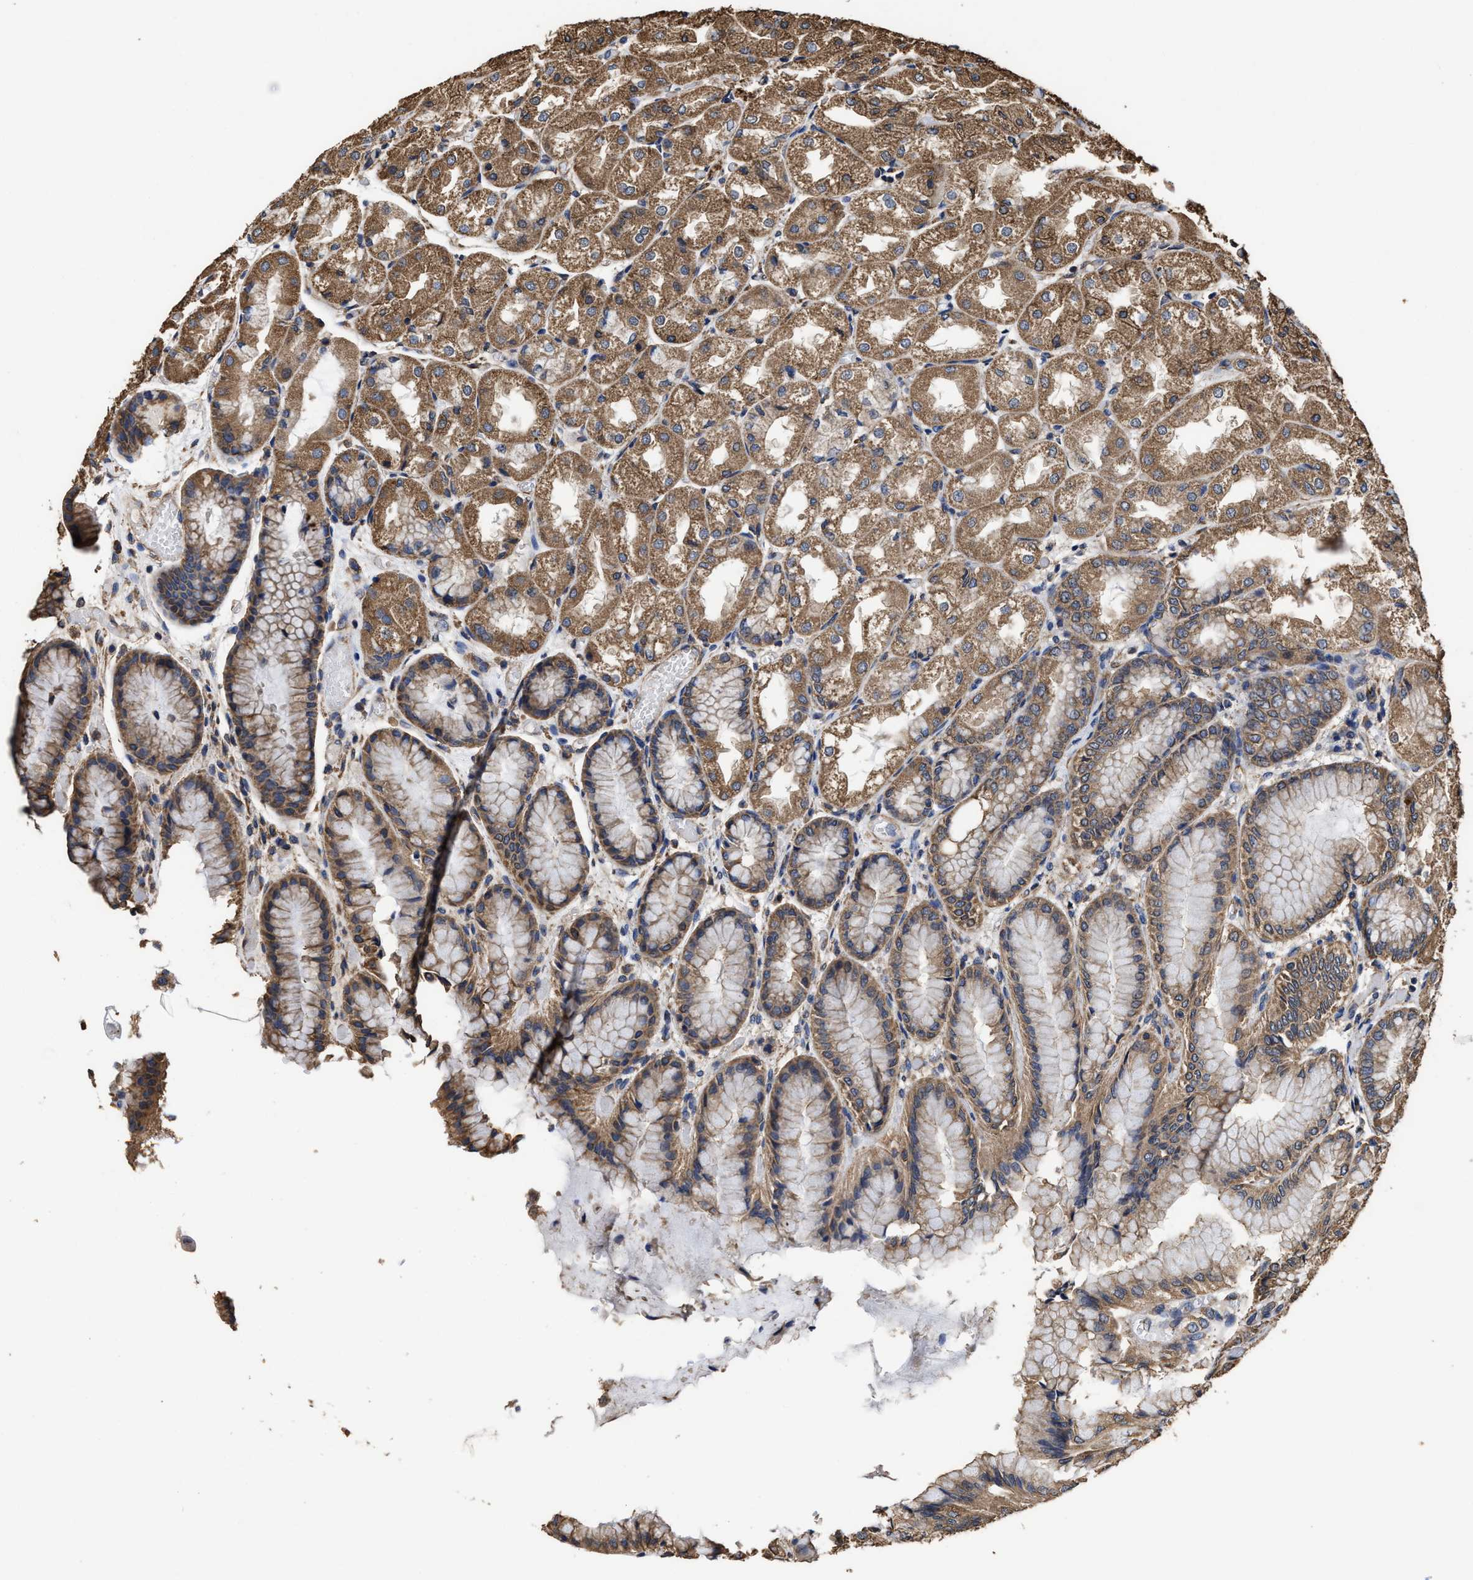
{"staining": {"intensity": "moderate", "quantity": ">75%", "location": "cytoplasmic/membranous"}, "tissue": "stomach", "cell_type": "Glandular cells", "image_type": "normal", "snomed": [{"axis": "morphology", "description": "Normal tissue, NOS"}, {"axis": "topography", "description": "Stomach, upper"}], "caption": "Immunohistochemistry (IHC) histopathology image of unremarkable stomach stained for a protein (brown), which reveals medium levels of moderate cytoplasmic/membranous expression in approximately >75% of glandular cells.", "gene": "SFXN4", "patient": {"sex": "male", "age": 72}}